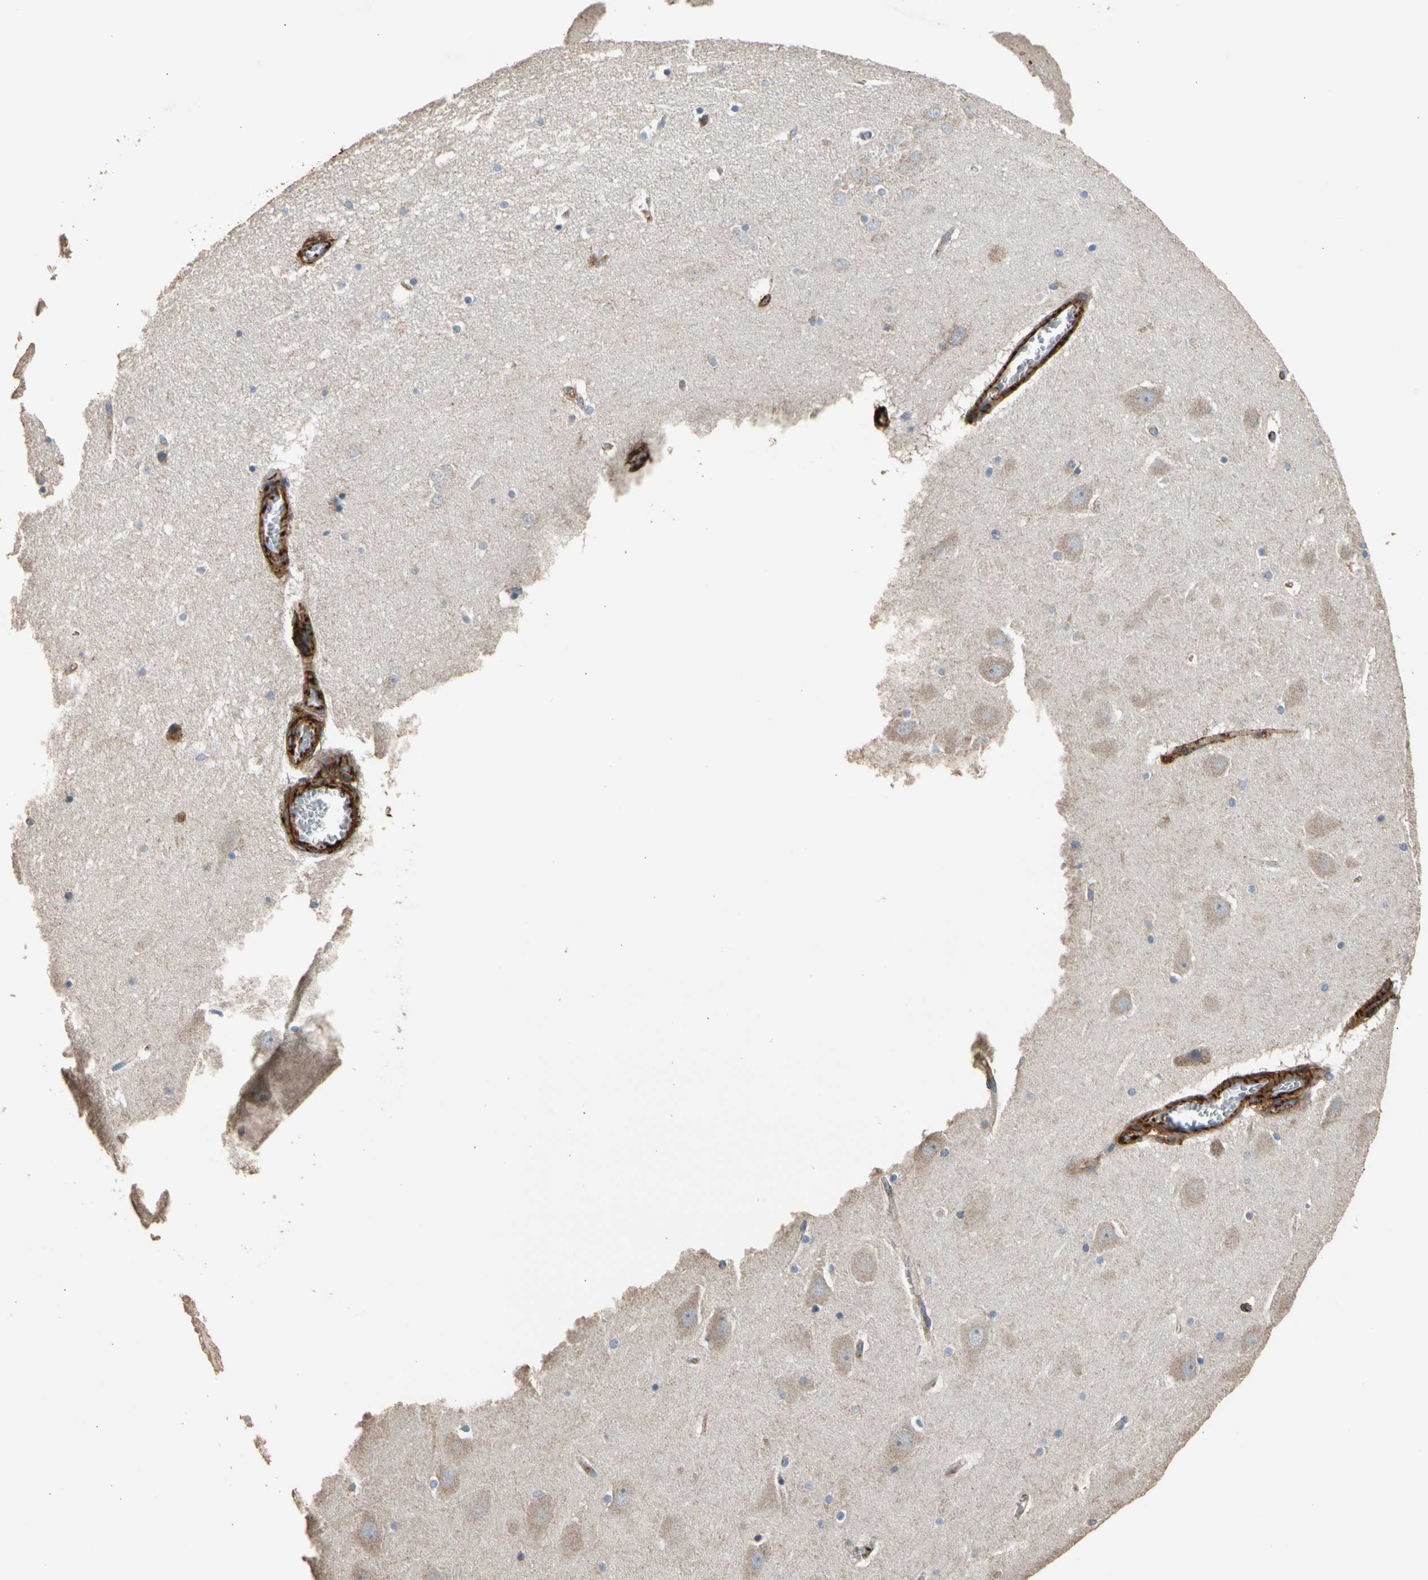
{"staining": {"intensity": "moderate", "quantity": "25%-75%", "location": "cytoplasmic/membranous"}, "tissue": "hippocampus", "cell_type": "Glial cells", "image_type": "normal", "snomed": [{"axis": "morphology", "description": "Normal tissue, NOS"}, {"axis": "topography", "description": "Hippocampus"}], "caption": "Immunohistochemistry histopathology image of unremarkable hippocampus: human hippocampus stained using immunohistochemistry demonstrates medium levels of moderate protein expression localized specifically in the cytoplasmic/membranous of glial cells, appearing as a cytoplasmic/membranous brown color.", "gene": "SUSD2", "patient": {"sex": "male", "age": 45}}